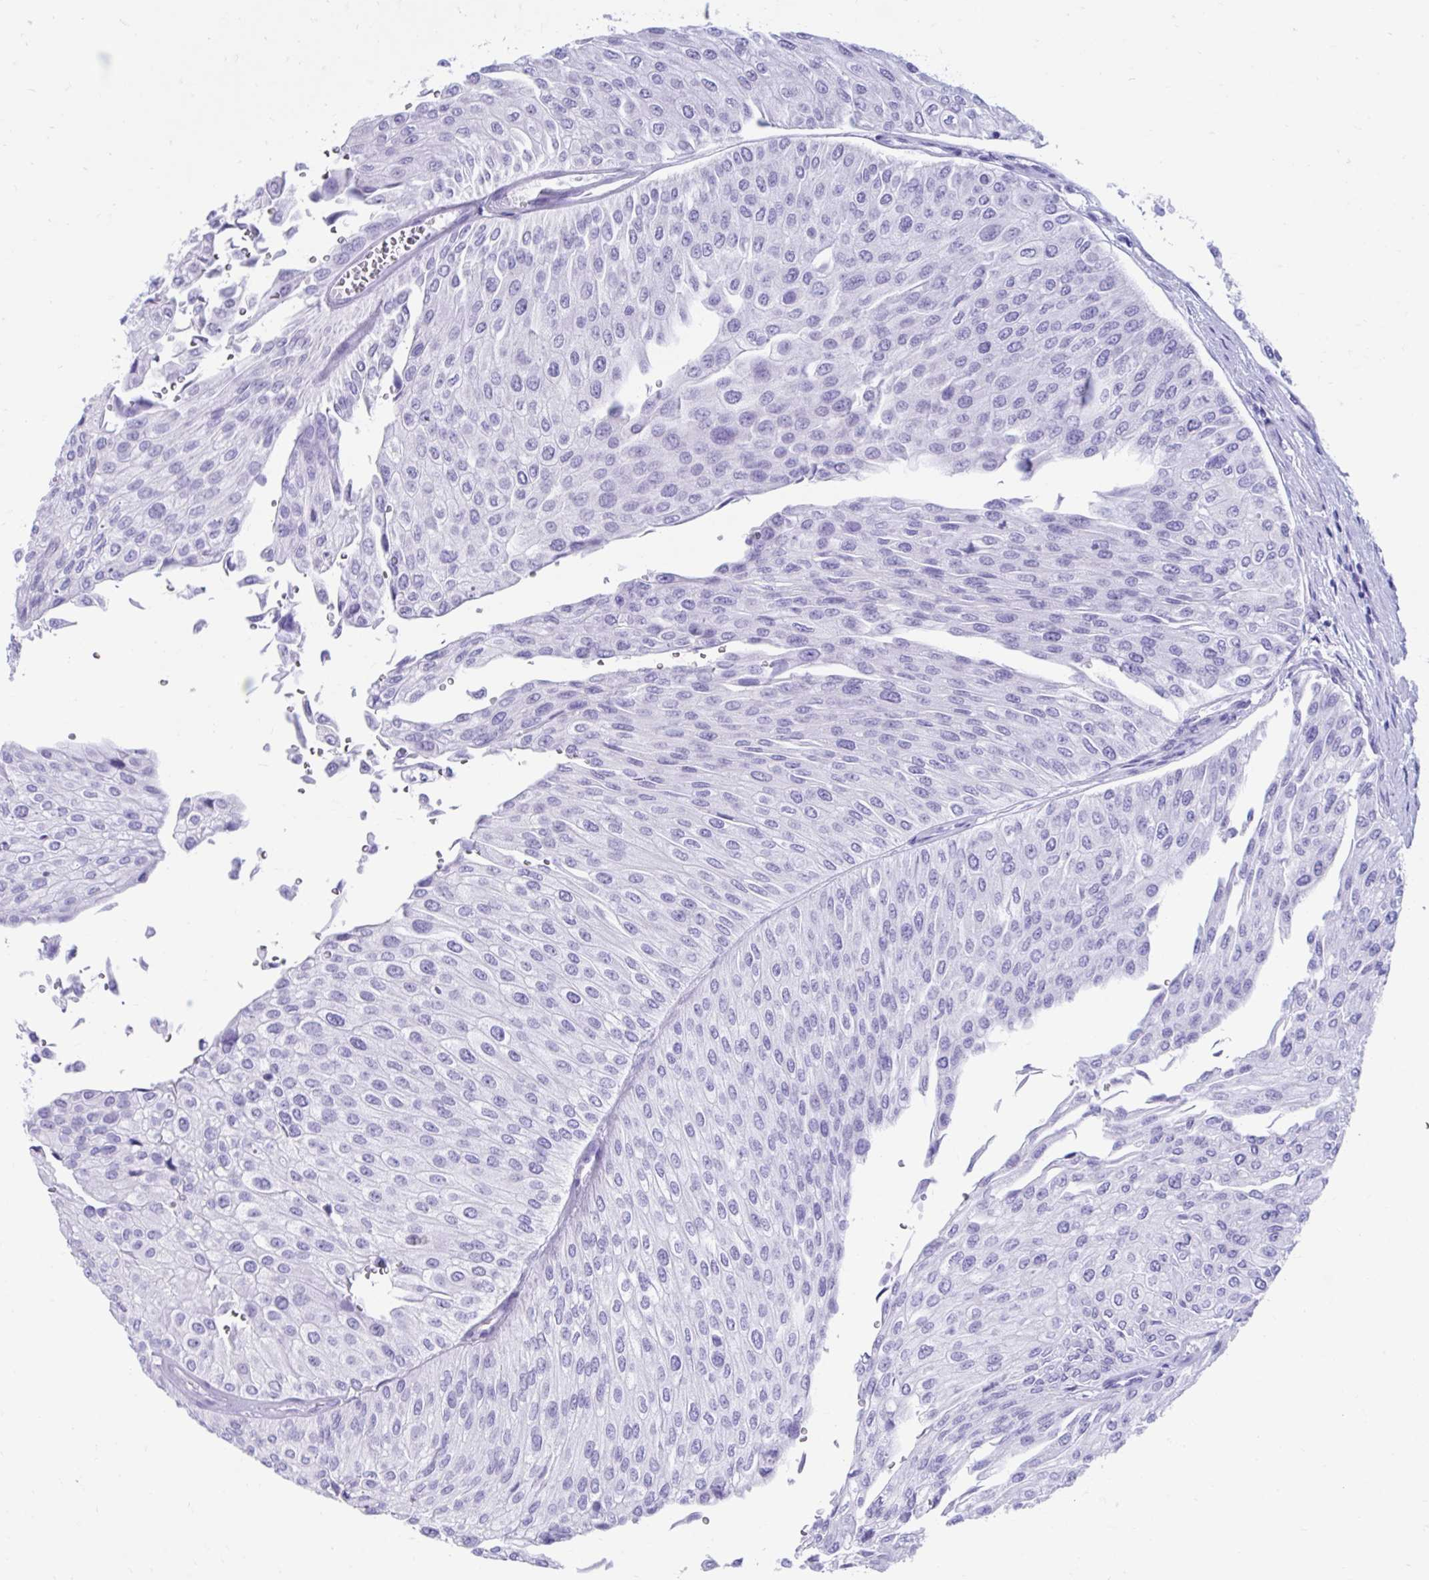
{"staining": {"intensity": "negative", "quantity": "none", "location": "none"}, "tissue": "urothelial cancer", "cell_type": "Tumor cells", "image_type": "cancer", "snomed": [{"axis": "morphology", "description": "Urothelial carcinoma, NOS"}, {"axis": "topography", "description": "Urinary bladder"}], "caption": "Human urothelial cancer stained for a protein using immunohistochemistry shows no expression in tumor cells.", "gene": "SMIM9", "patient": {"sex": "male", "age": 67}}